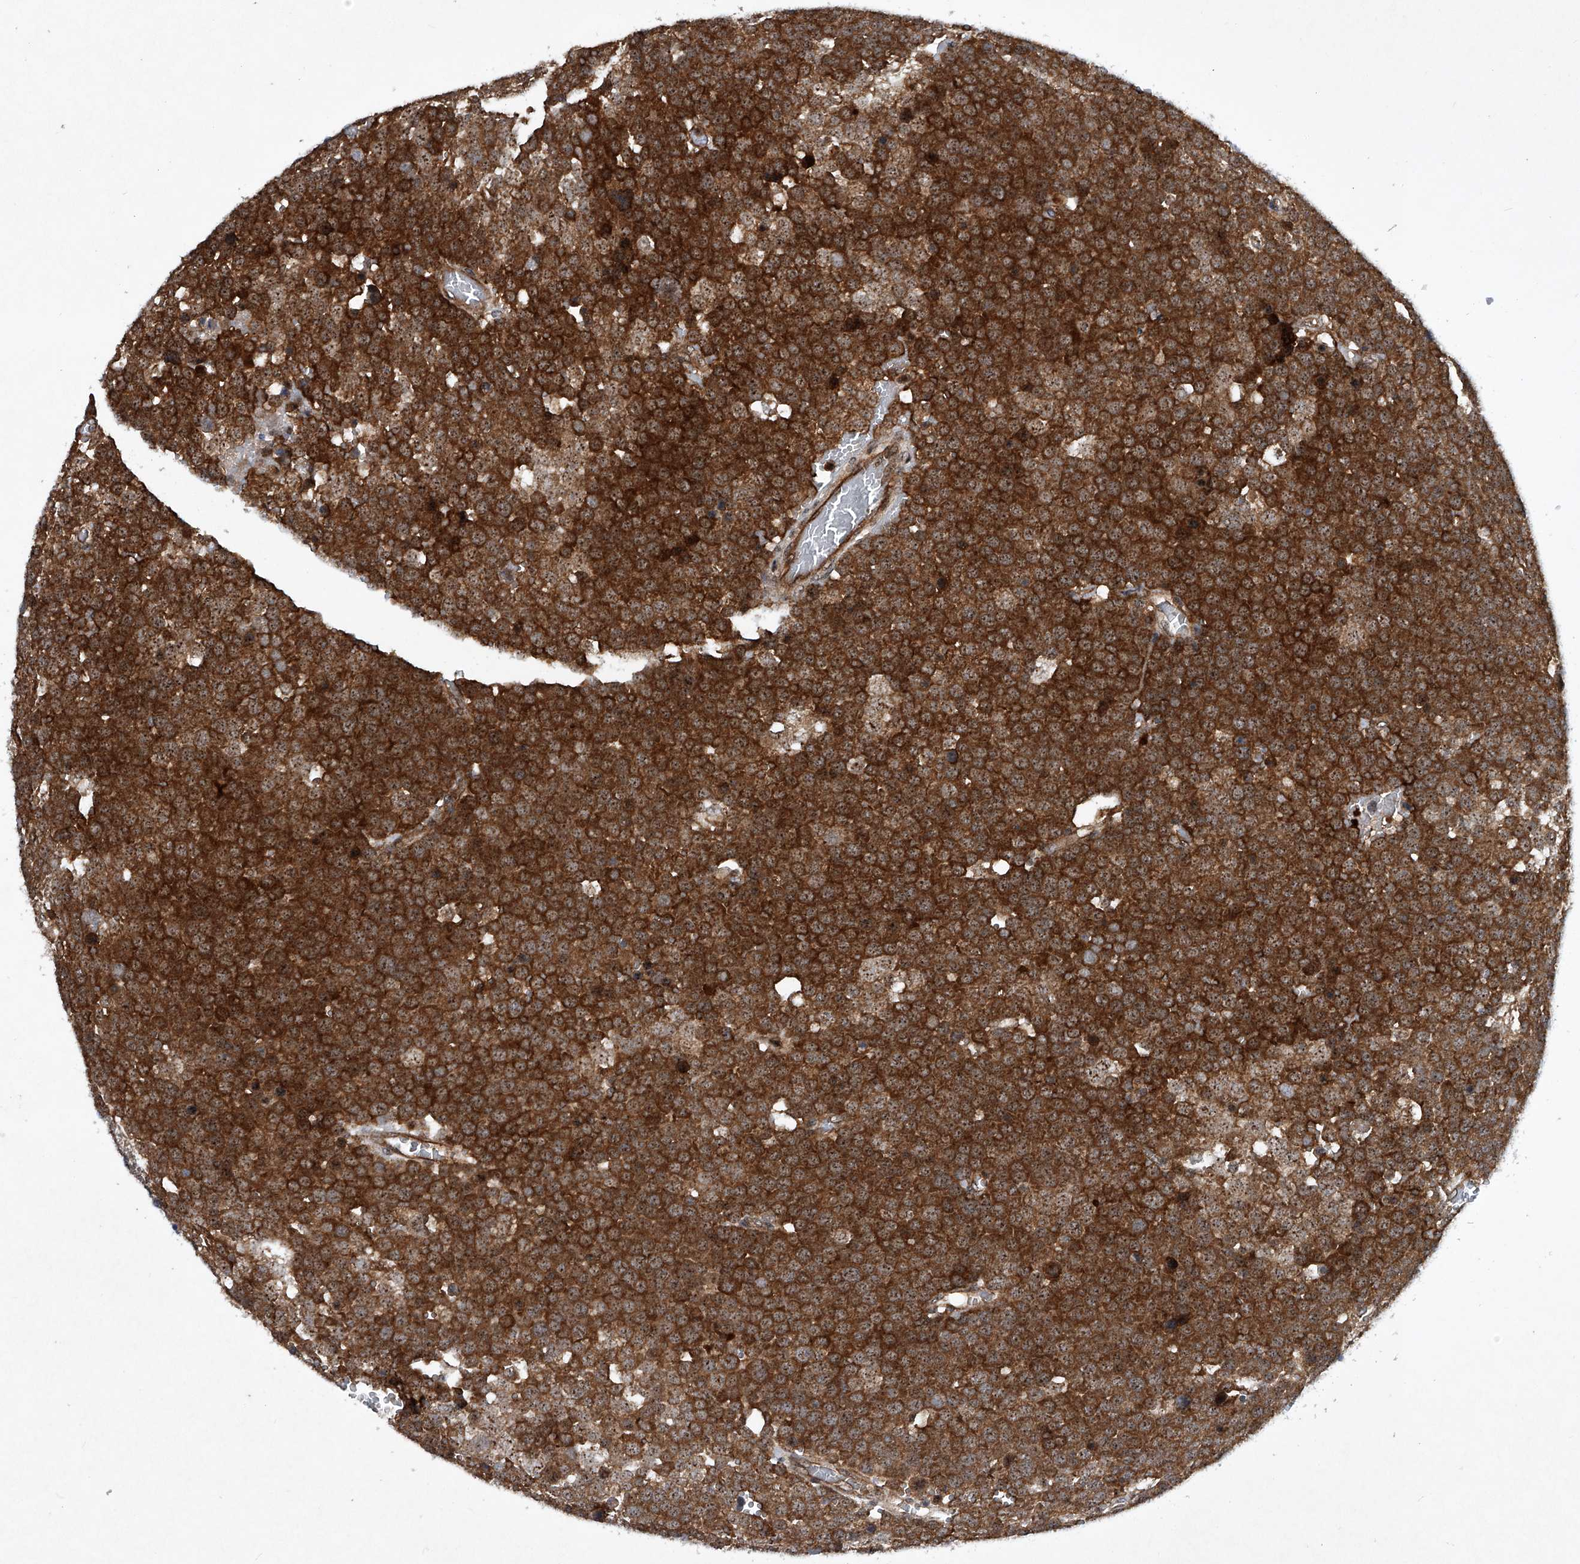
{"staining": {"intensity": "strong", "quantity": ">75%", "location": "cytoplasmic/membranous,nuclear"}, "tissue": "testis cancer", "cell_type": "Tumor cells", "image_type": "cancer", "snomed": [{"axis": "morphology", "description": "Seminoma, NOS"}, {"axis": "topography", "description": "Testis"}], "caption": "Brown immunohistochemical staining in human testis cancer exhibits strong cytoplasmic/membranous and nuclear expression in about >75% of tumor cells.", "gene": "CISH", "patient": {"sex": "male", "age": 71}}